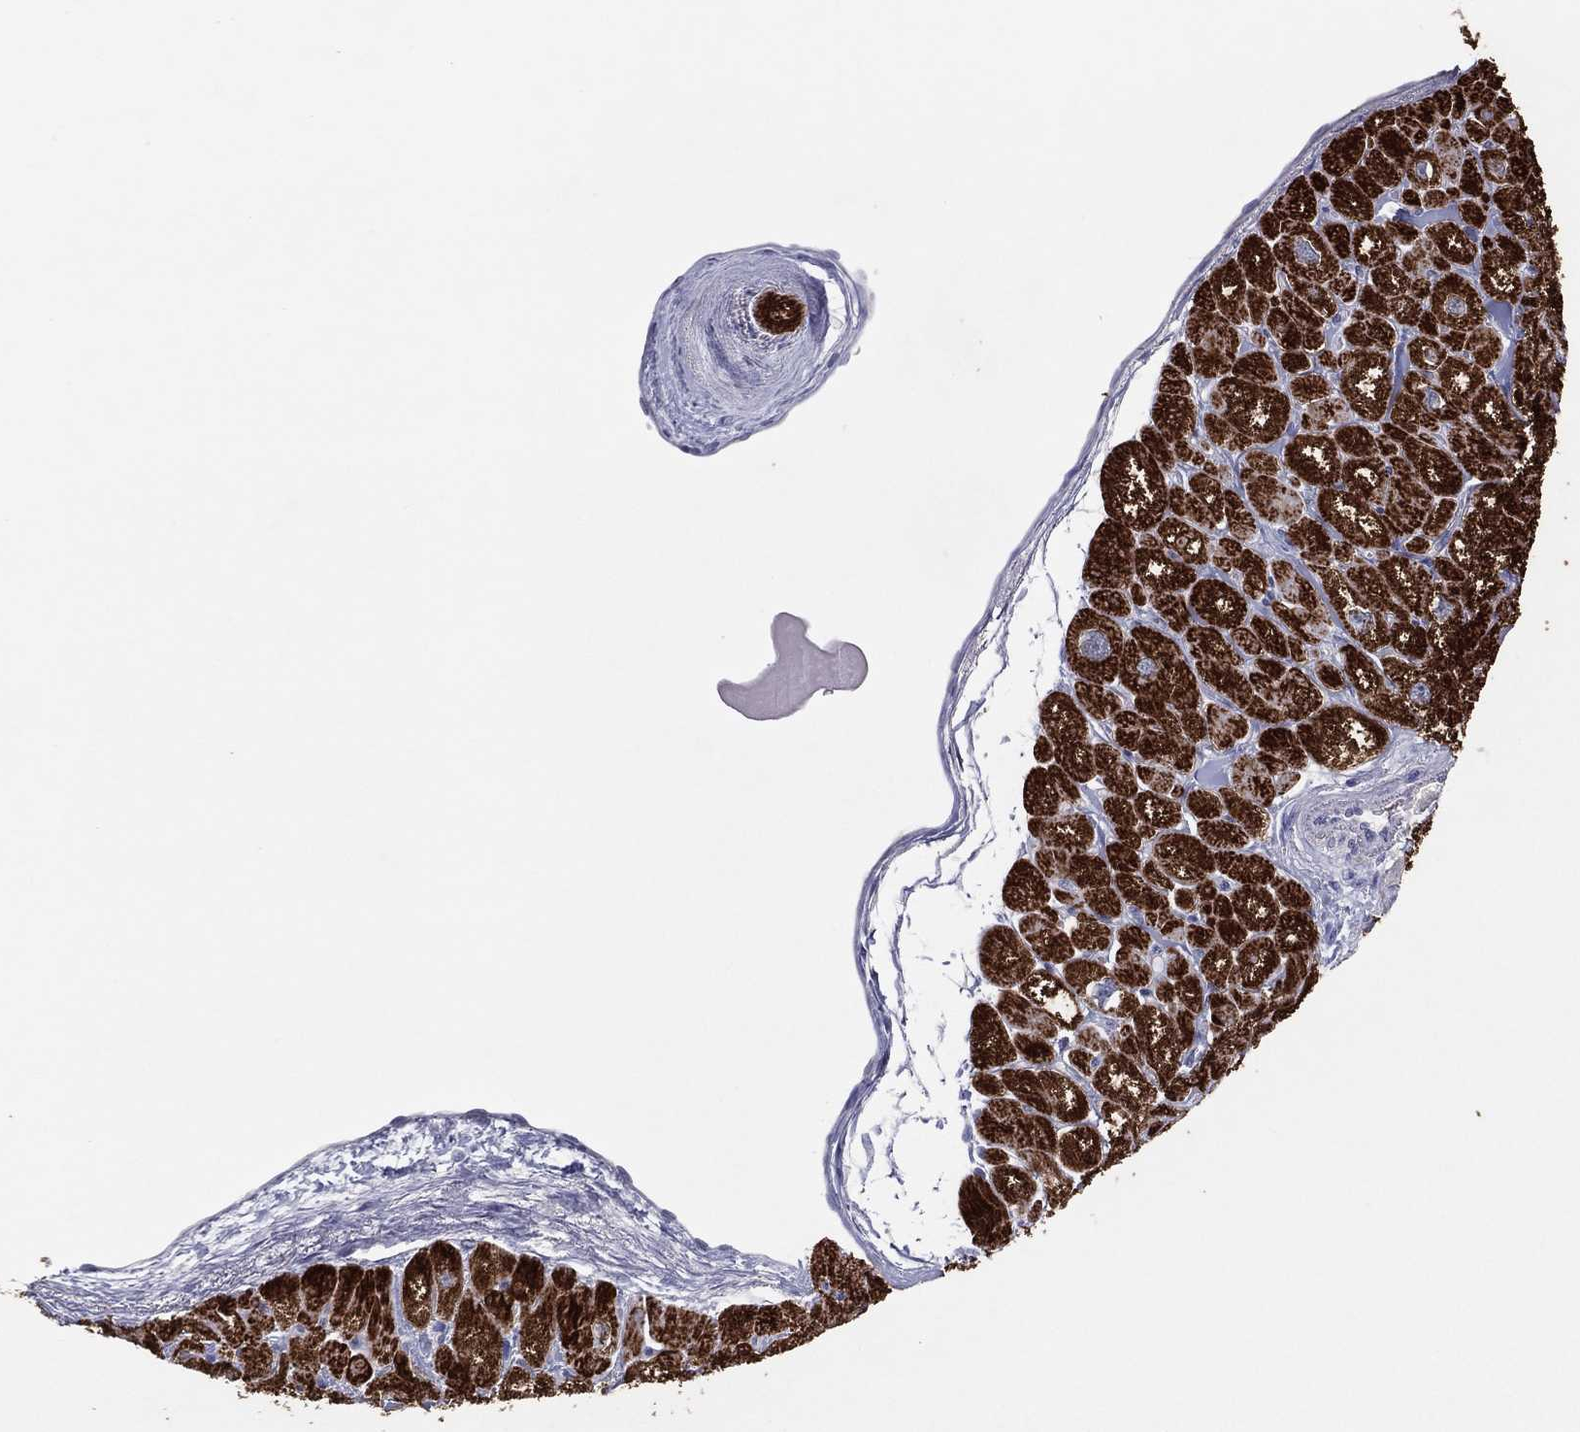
{"staining": {"intensity": "strong", "quantity": ">75%", "location": "cytoplasmic/membranous"}, "tissue": "heart muscle", "cell_type": "Cardiomyocytes", "image_type": "normal", "snomed": [{"axis": "morphology", "description": "Normal tissue, NOS"}, {"axis": "topography", "description": "Heart"}], "caption": "Immunohistochemistry histopathology image of normal heart muscle: human heart muscle stained using immunohistochemistry (IHC) reveals high levels of strong protein expression localized specifically in the cytoplasmic/membranous of cardiomyocytes, appearing as a cytoplasmic/membranous brown color.", "gene": "CPT1B", "patient": {"sex": "male", "age": 55}}